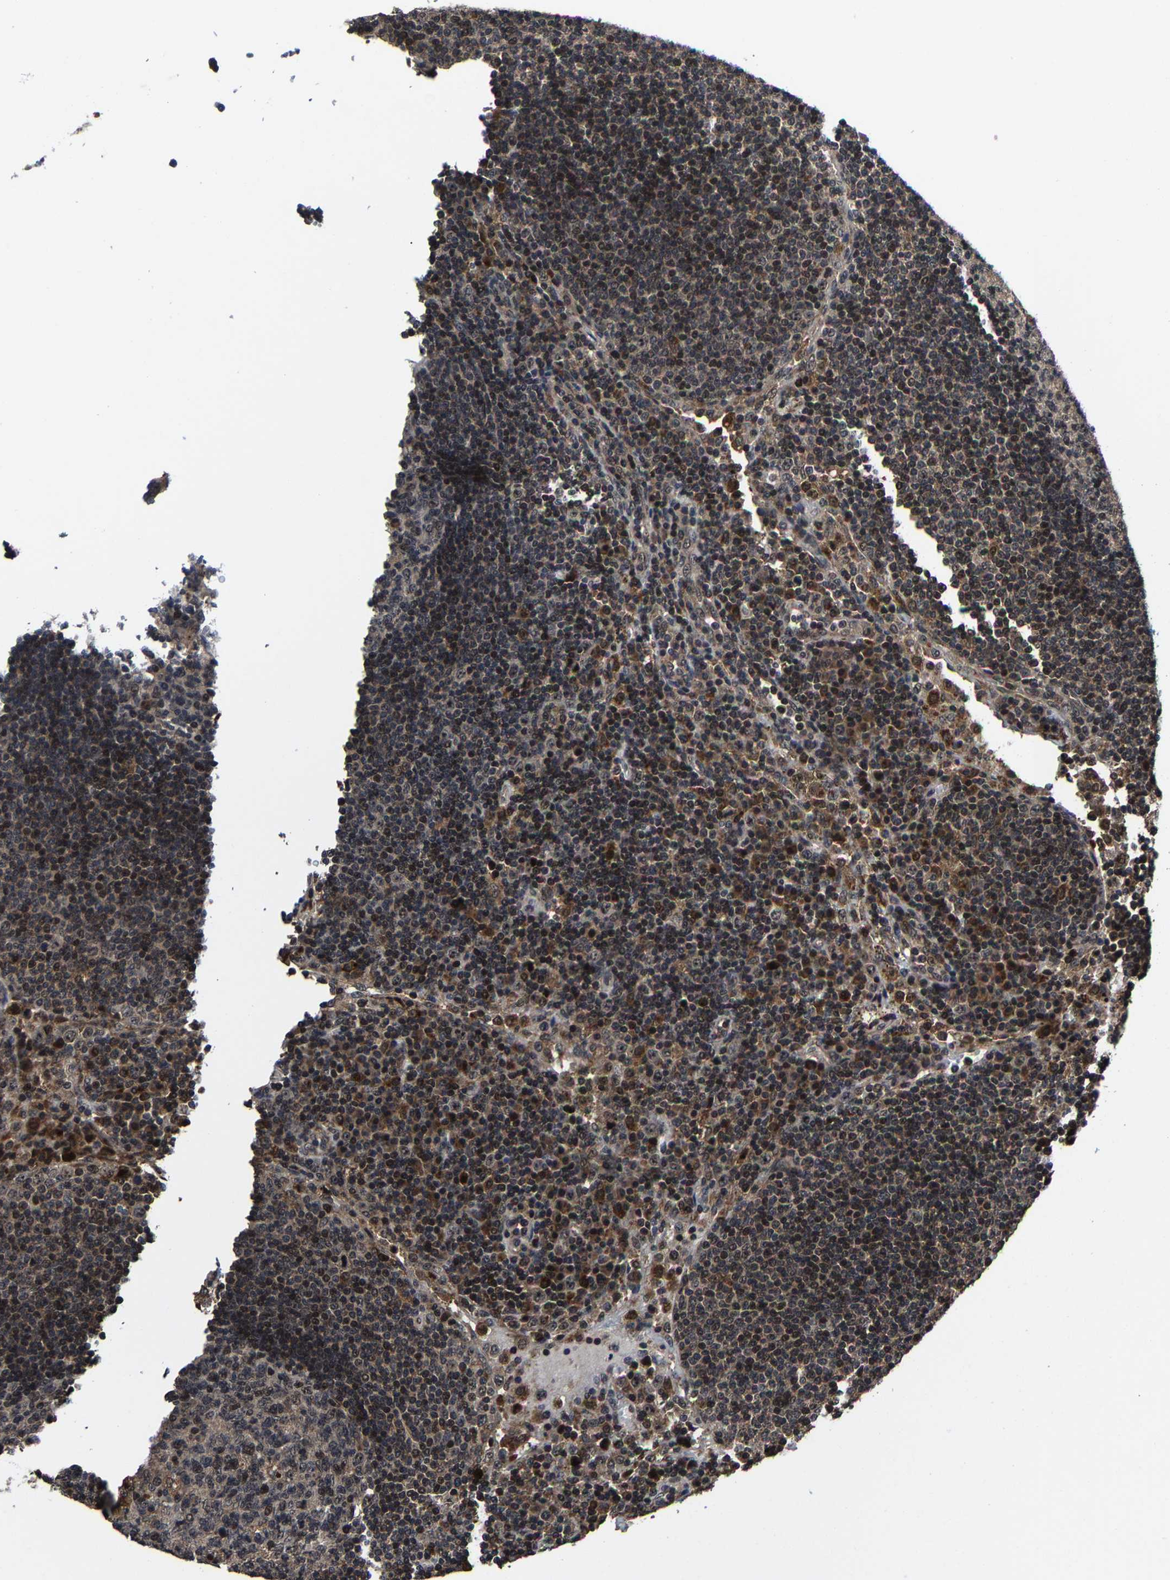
{"staining": {"intensity": "moderate", "quantity": "<25%", "location": "nuclear"}, "tissue": "lymph node", "cell_type": "Germinal center cells", "image_type": "normal", "snomed": [{"axis": "morphology", "description": "Normal tissue, NOS"}, {"axis": "topography", "description": "Lymph node"}], "caption": "Moderate nuclear positivity is appreciated in about <25% of germinal center cells in normal lymph node.", "gene": "ZCCHC7", "patient": {"sex": "female", "age": 53}}